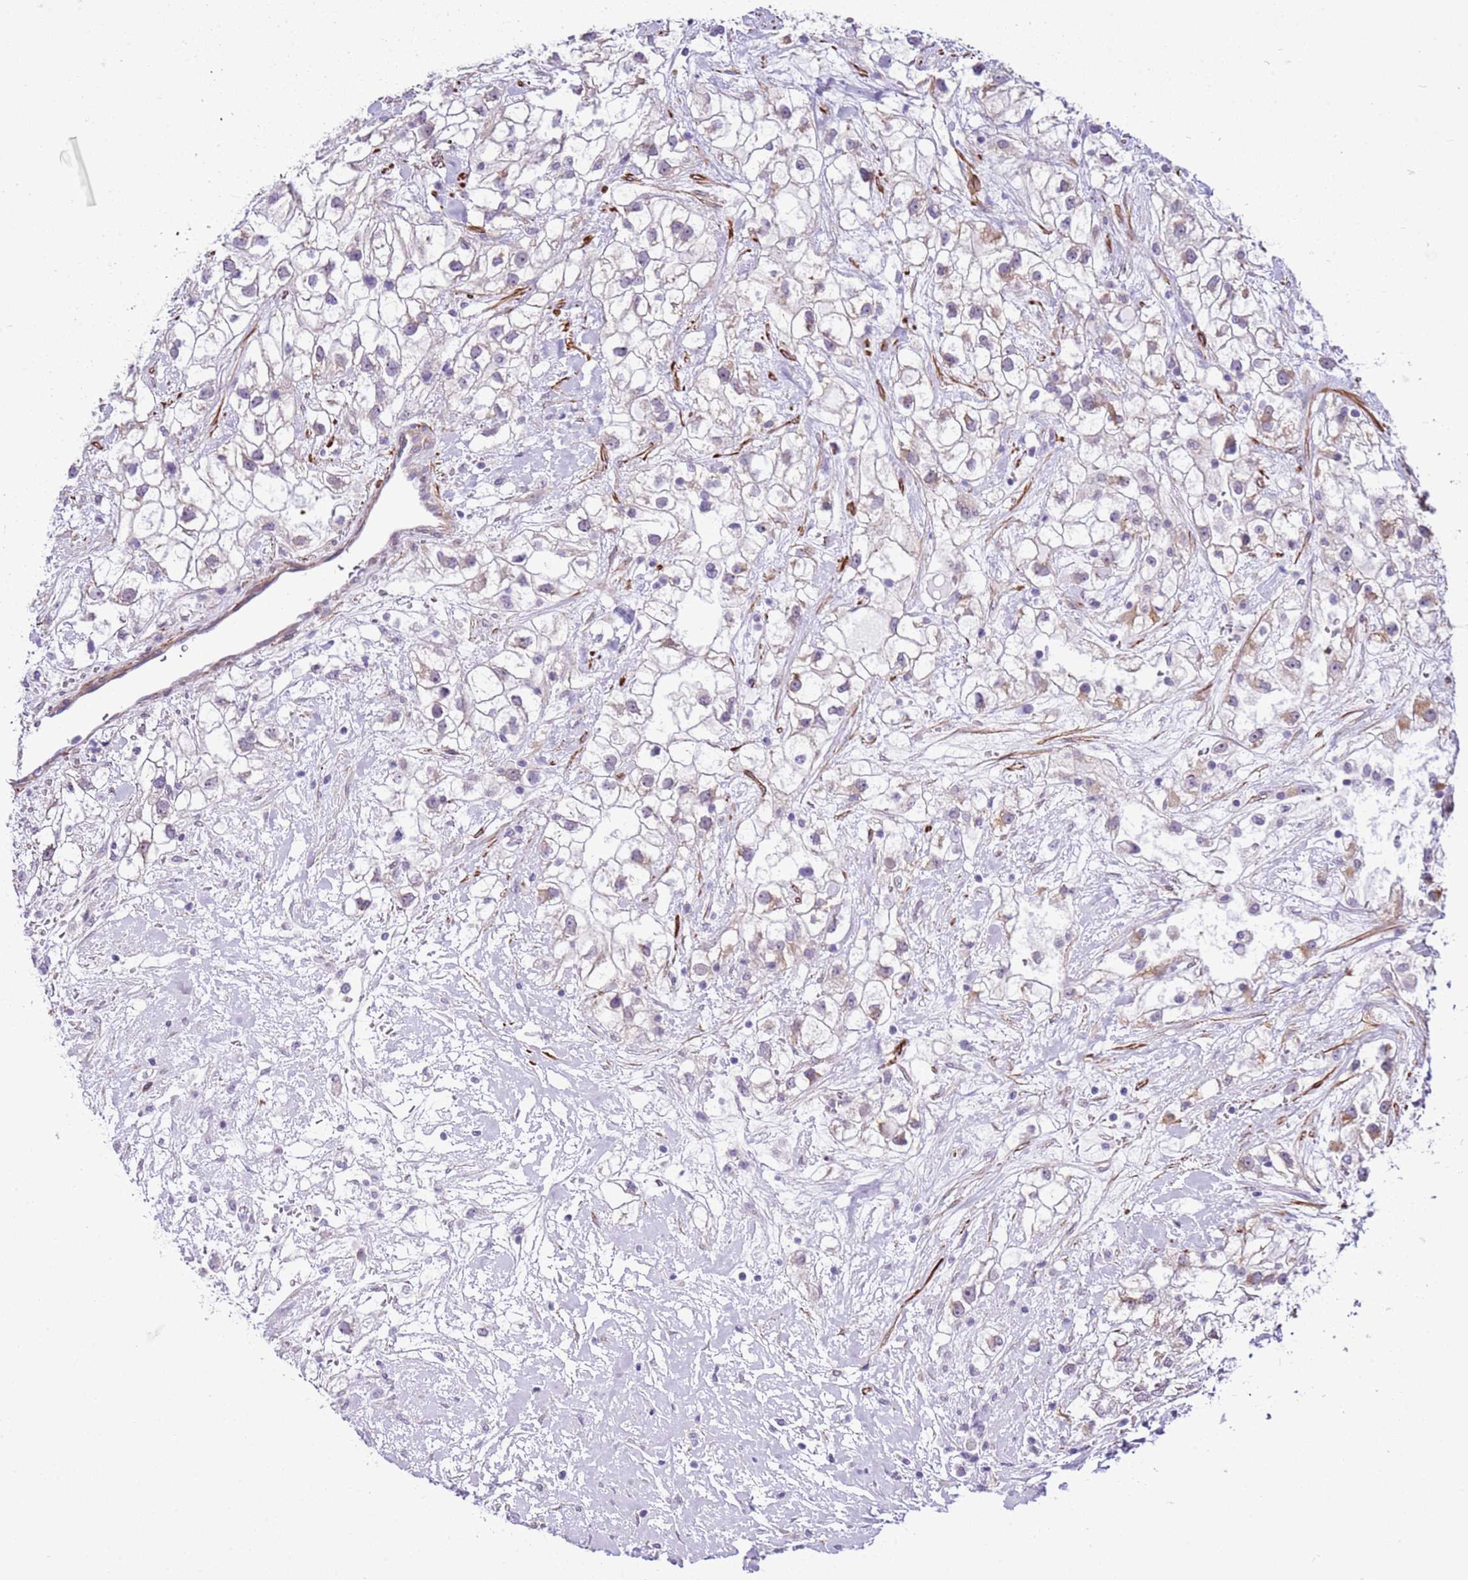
{"staining": {"intensity": "negative", "quantity": "none", "location": "none"}, "tissue": "renal cancer", "cell_type": "Tumor cells", "image_type": "cancer", "snomed": [{"axis": "morphology", "description": "Adenocarcinoma, NOS"}, {"axis": "topography", "description": "Kidney"}], "caption": "Protein analysis of renal cancer exhibits no significant positivity in tumor cells.", "gene": "SMIM4", "patient": {"sex": "male", "age": 59}}